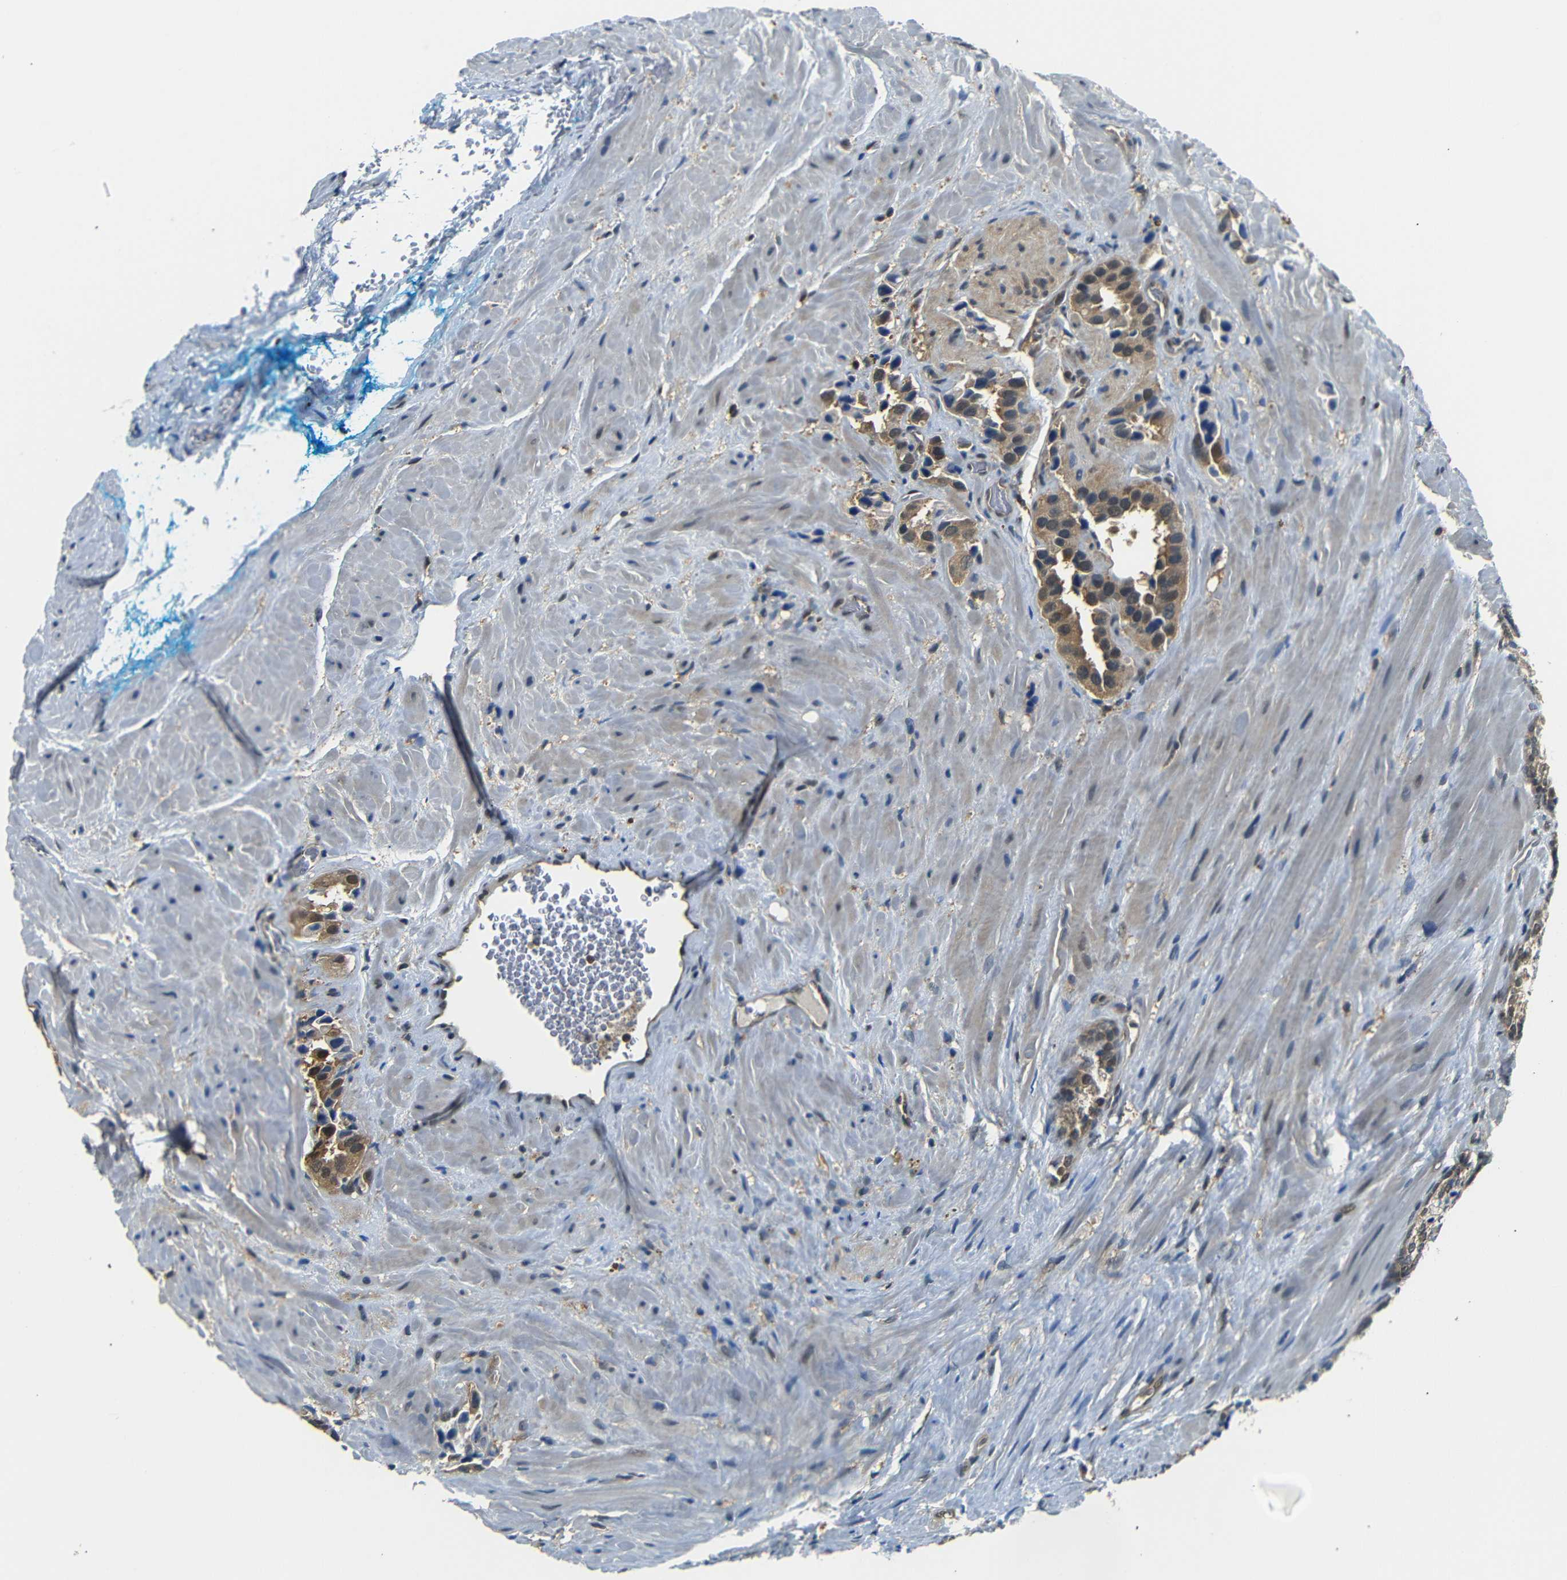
{"staining": {"intensity": "moderate", "quantity": ">75%", "location": "cytoplasmic/membranous,nuclear"}, "tissue": "prostate cancer", "cell_type": "Tumor cells", "image_type": "cancer", "snomed": [{"axis": "morphology", "description": "Adenocarcinoma, High grade"}, {"axis": "topography", "description": "Prostate"}], "caption": "Brown immunohistochemical staining in human prostate cancer displays moderate cytoplasmic/membranous and nuclear staining in about >75% of tumor cells.", "gene": "UBXN1", "patient": {"sex": "male", "age": 64}}